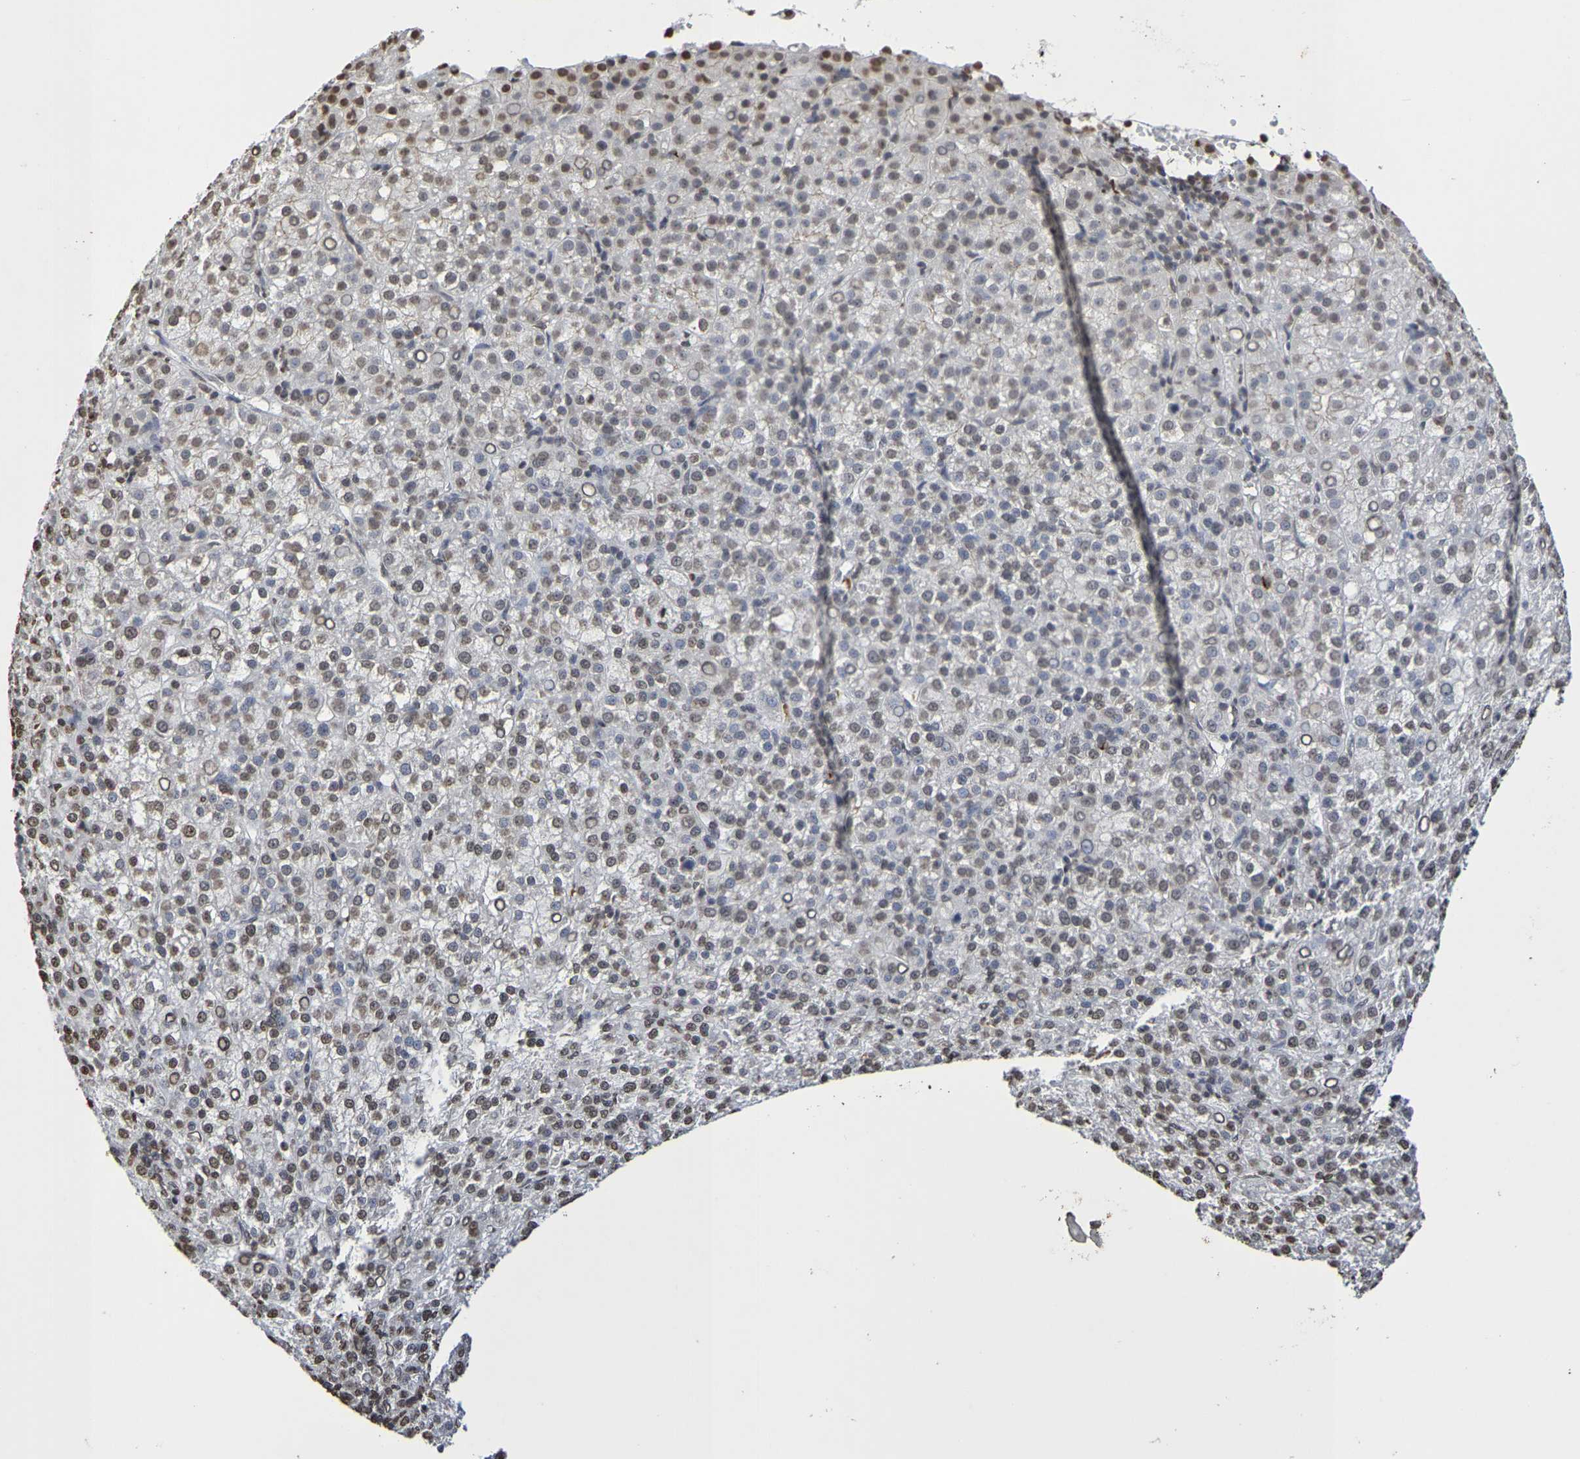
{"staining": {"intensity": "moderate", "quantity": ">75%", "location": "nuclear"}, "tissue": "liver cancer", "cell_type": "Tumor cells", "image_type": "cancer", "snomed": [{"axis": "morphology", "description": "Carcinoma, Hepatocellular, NOS"}, {"axis": "topography", "description": "Liver"}], "caption": "The photomicrograph displays immunohistochemical staining of liver cancer. There is moderate nuclear staining is present in about >75% of tumor cells. The protein is stained brown, and the nuclei are stained in blue (DAB IHC with brightfield microscopy, high magnification).", "gene": "ATF4", "patient": {"sex": "female", "age": 58}}